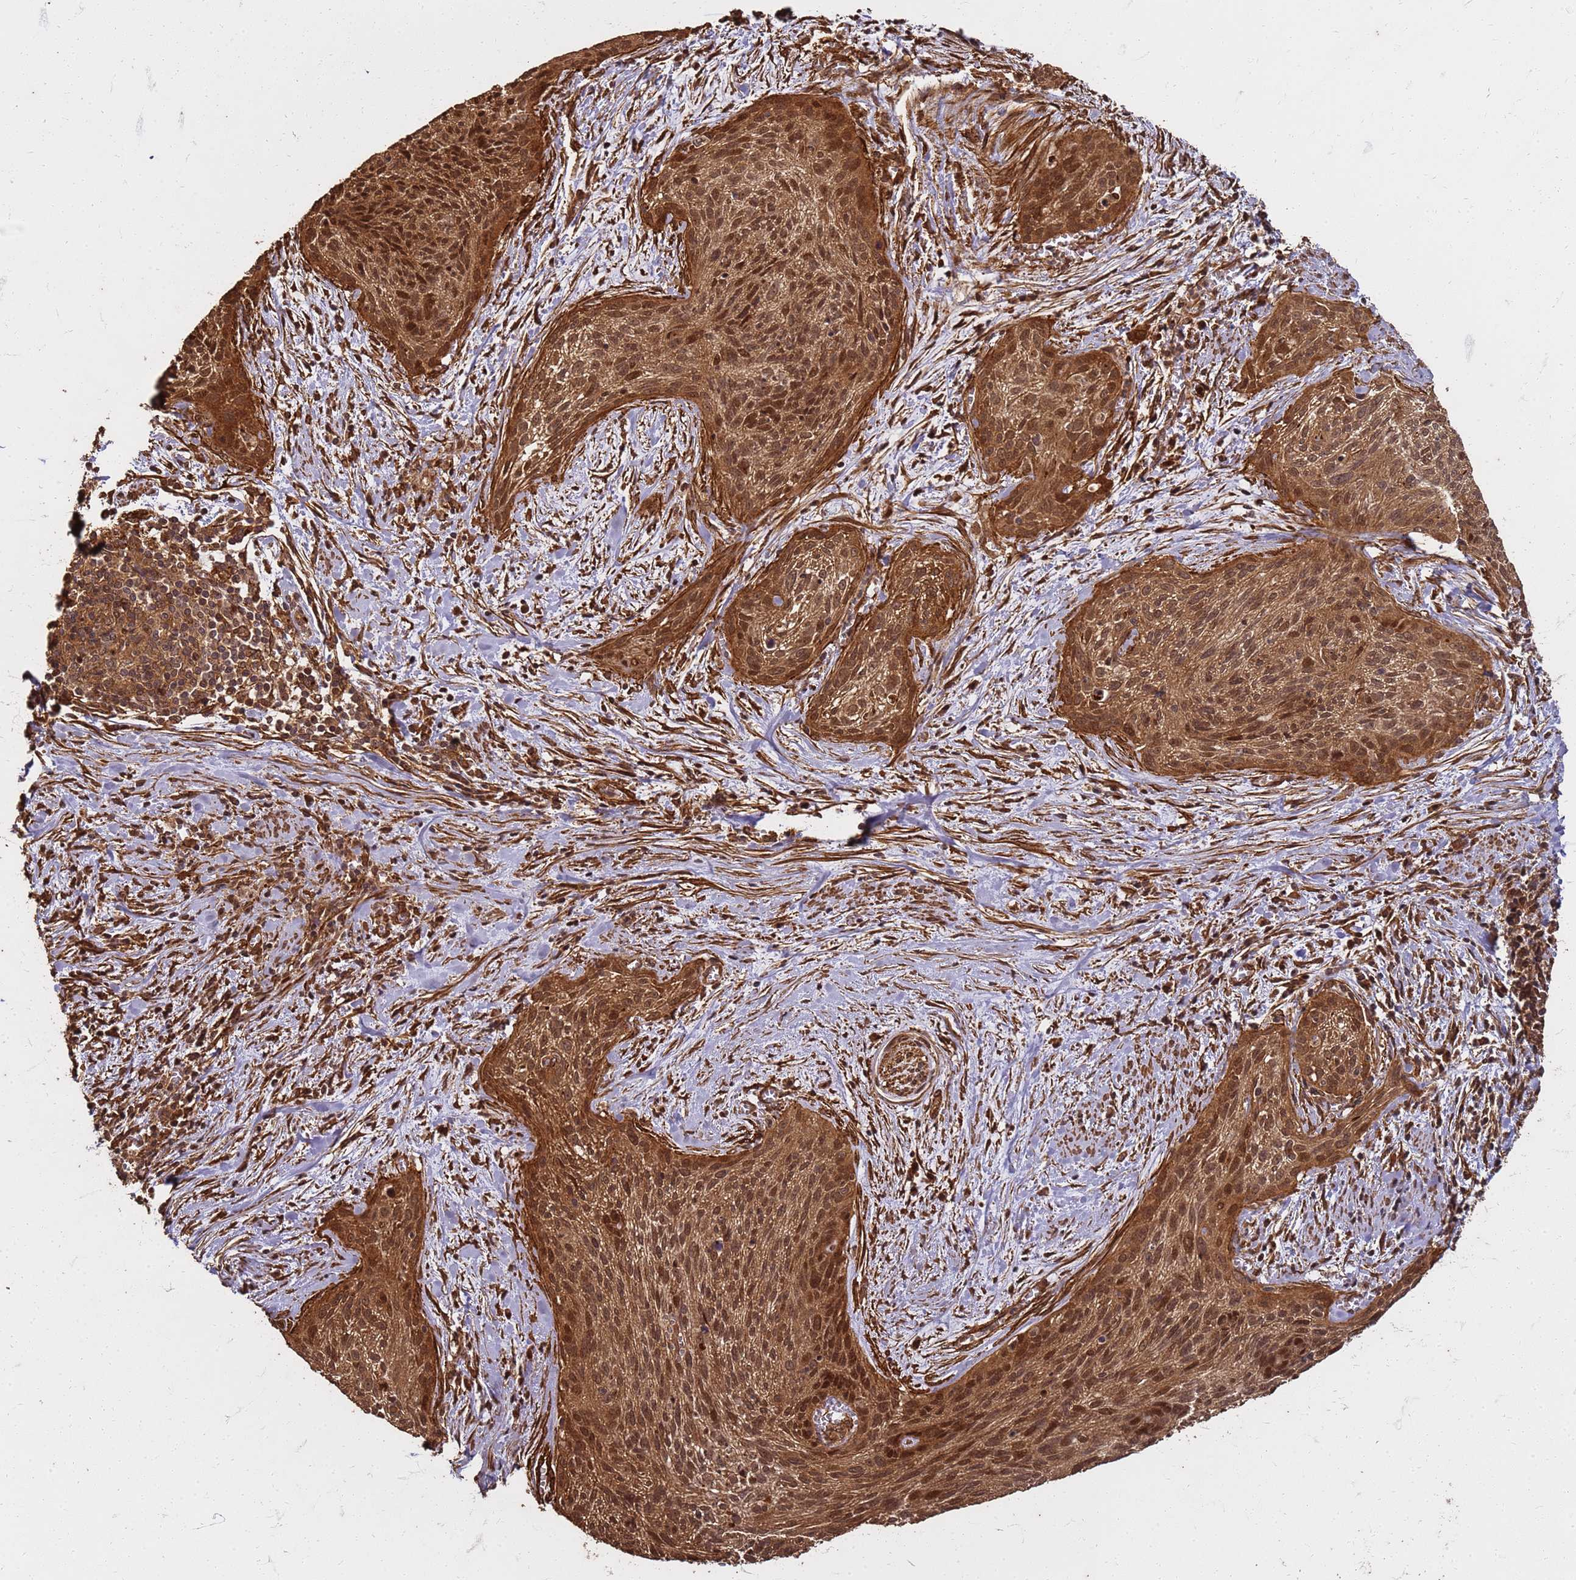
{"staining": {"intensity": "moderate", "quantity": ">75%", "location": "cytoplasmic/membranous,nuclear"}, "tissue": "cervical cancer", "cell_type": "Tumor cells", "image_type": "cancer", "snomed": [{"axis": "morphology", "description": "Squamous cell carcinoma, NOS"}, {"axis": "topography", "description": "Cervix"}], "caption": "DAB (3,3'-diaminobenzidine) immunohistochemical staining of human cervical cancer (squamous cell carcinoma) shows moderate cytoplasmic/membranous and nuclear protein positivity in about >75% of tumor cells.", "gene": "KIF26A", "patient": {"sex": "female", "age": 55}}